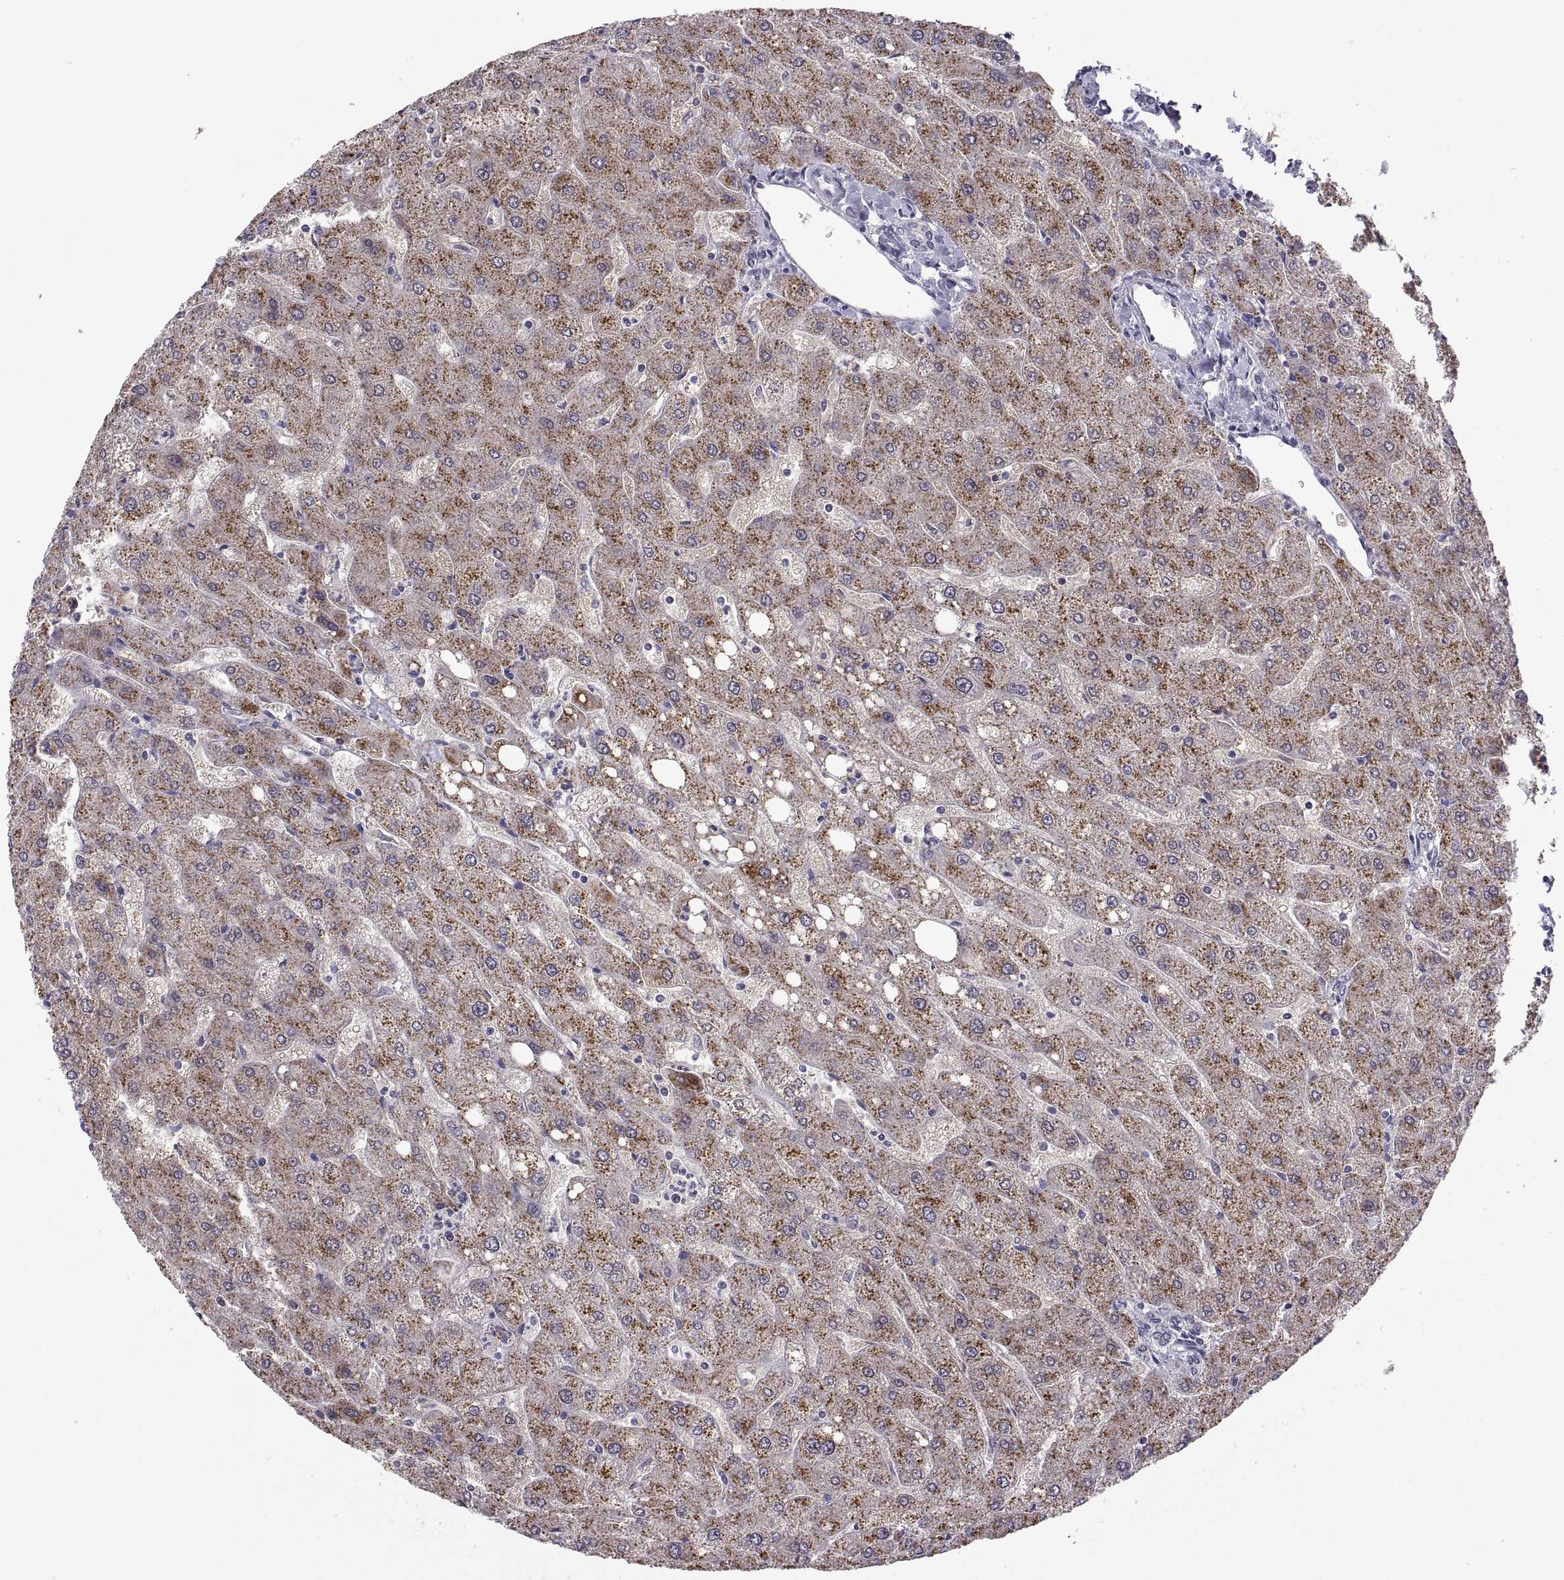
{"staining": {"intensity": "negative", "quantity": "none", "location": "none"}, "tissue": "liver", "cell_type": "Cholangiocytes", "image_type": "normal", "snomed": [{"axis": "morphology", "description": "Normal tissue, NOS"}, {"axis": "topography", "description": "Liver"}], "caption": "A histopathology image of liver stained for a protein exhibits no brown staining in cholangiocytes. (Brightfield microscopy of DAB (3,3'-diaminobenzidine) immunohistochemistry (IHC) at high magnification).", "gene": "FGF9", "patient": {"sex": "male", "age": 67}}